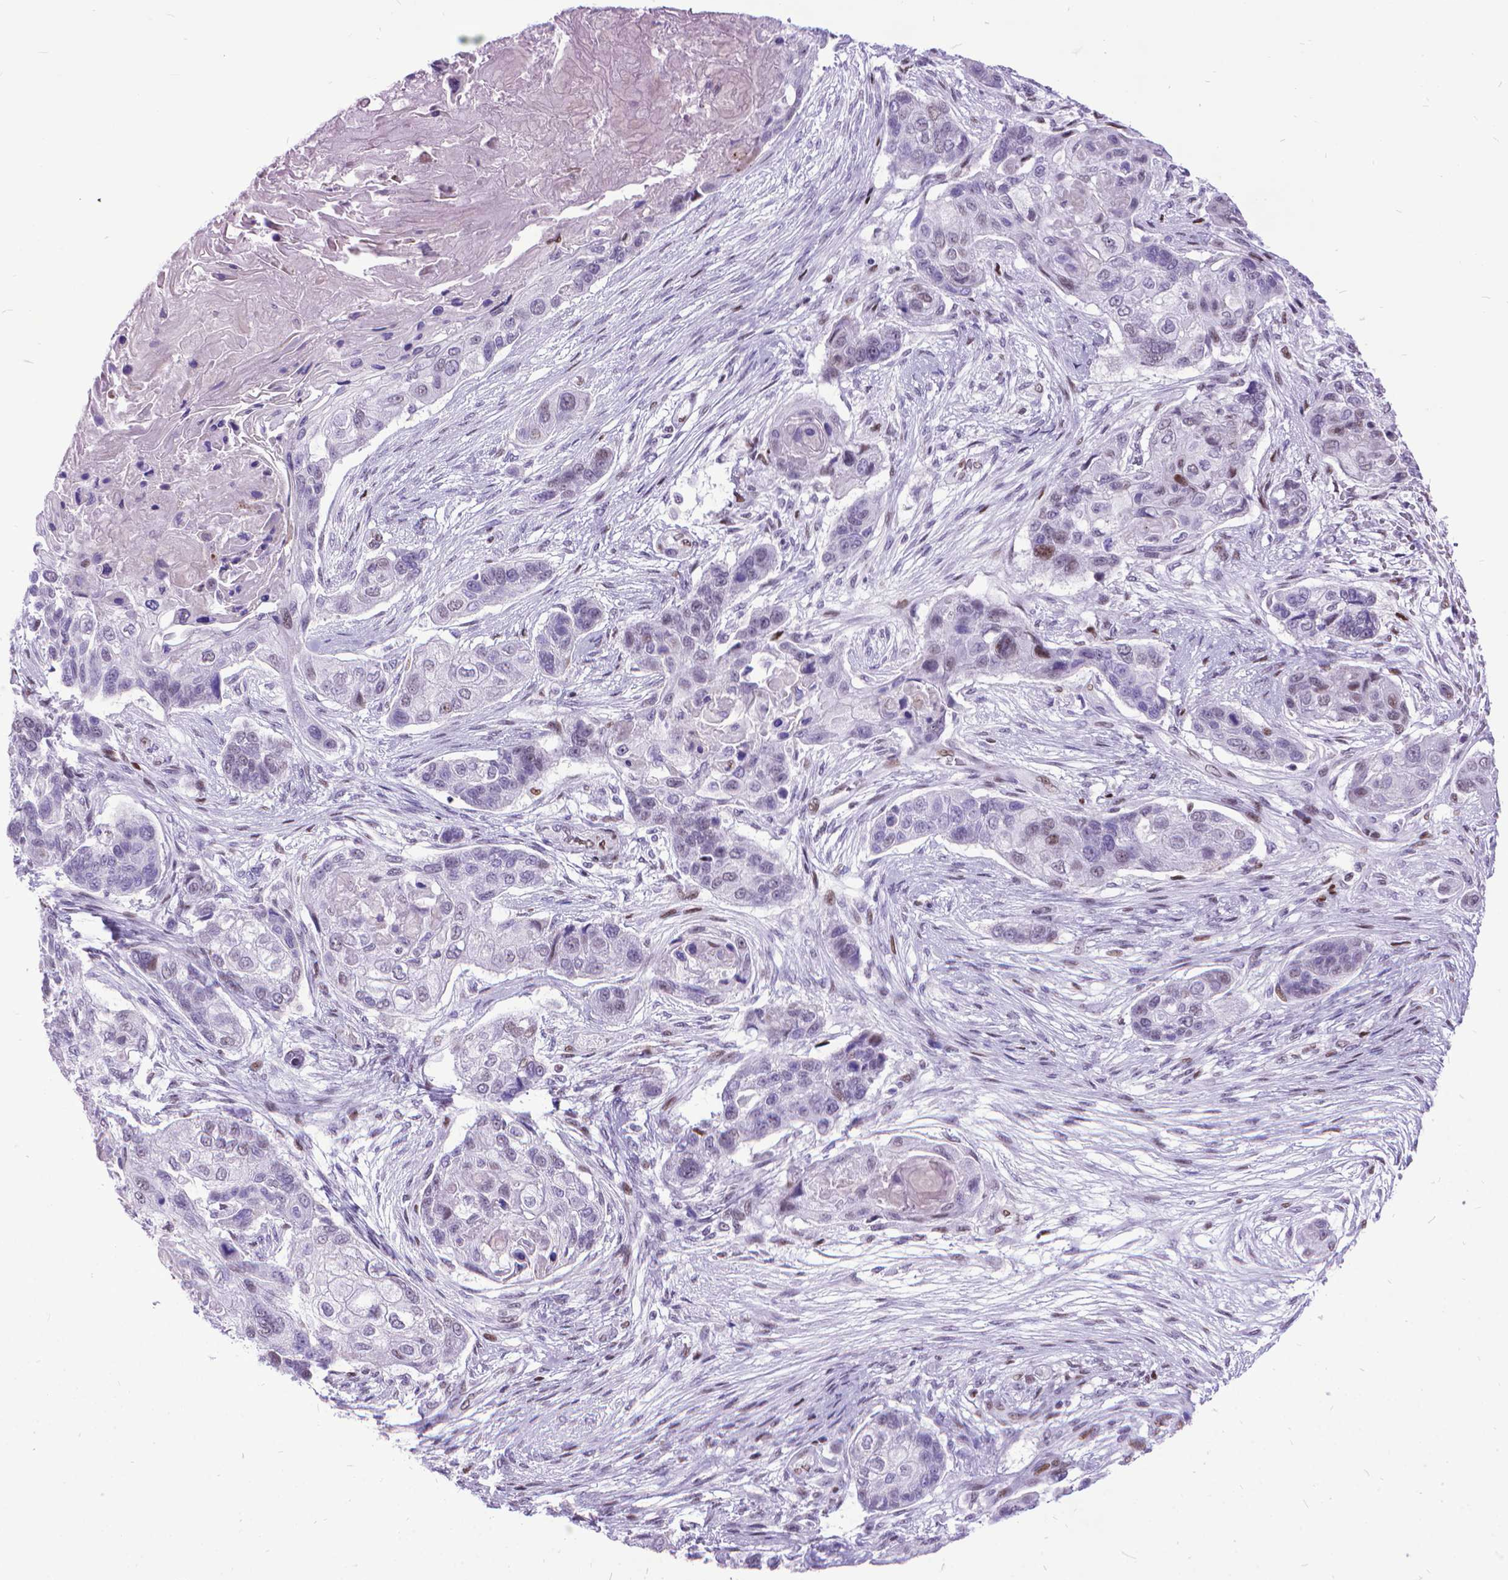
{"staining": {"intensity": "negative", "quantity": "none", "location": "none"}, "tissue": "lung cancer", "cell_type": "Tumor cells", "image_type": "cancer", "snomed": [{"axis": "morphology", "description": "Squamous cell carcinoma, NOS"}, {"axis": "topography", "description": "Lung"}], "caption": "Protein analysis of squamous cell carcinoma (lung) exhibits no significant positivity in tumor cells.", "gene": "POLE4", "patient": {"sex": "male", "age": 69}}